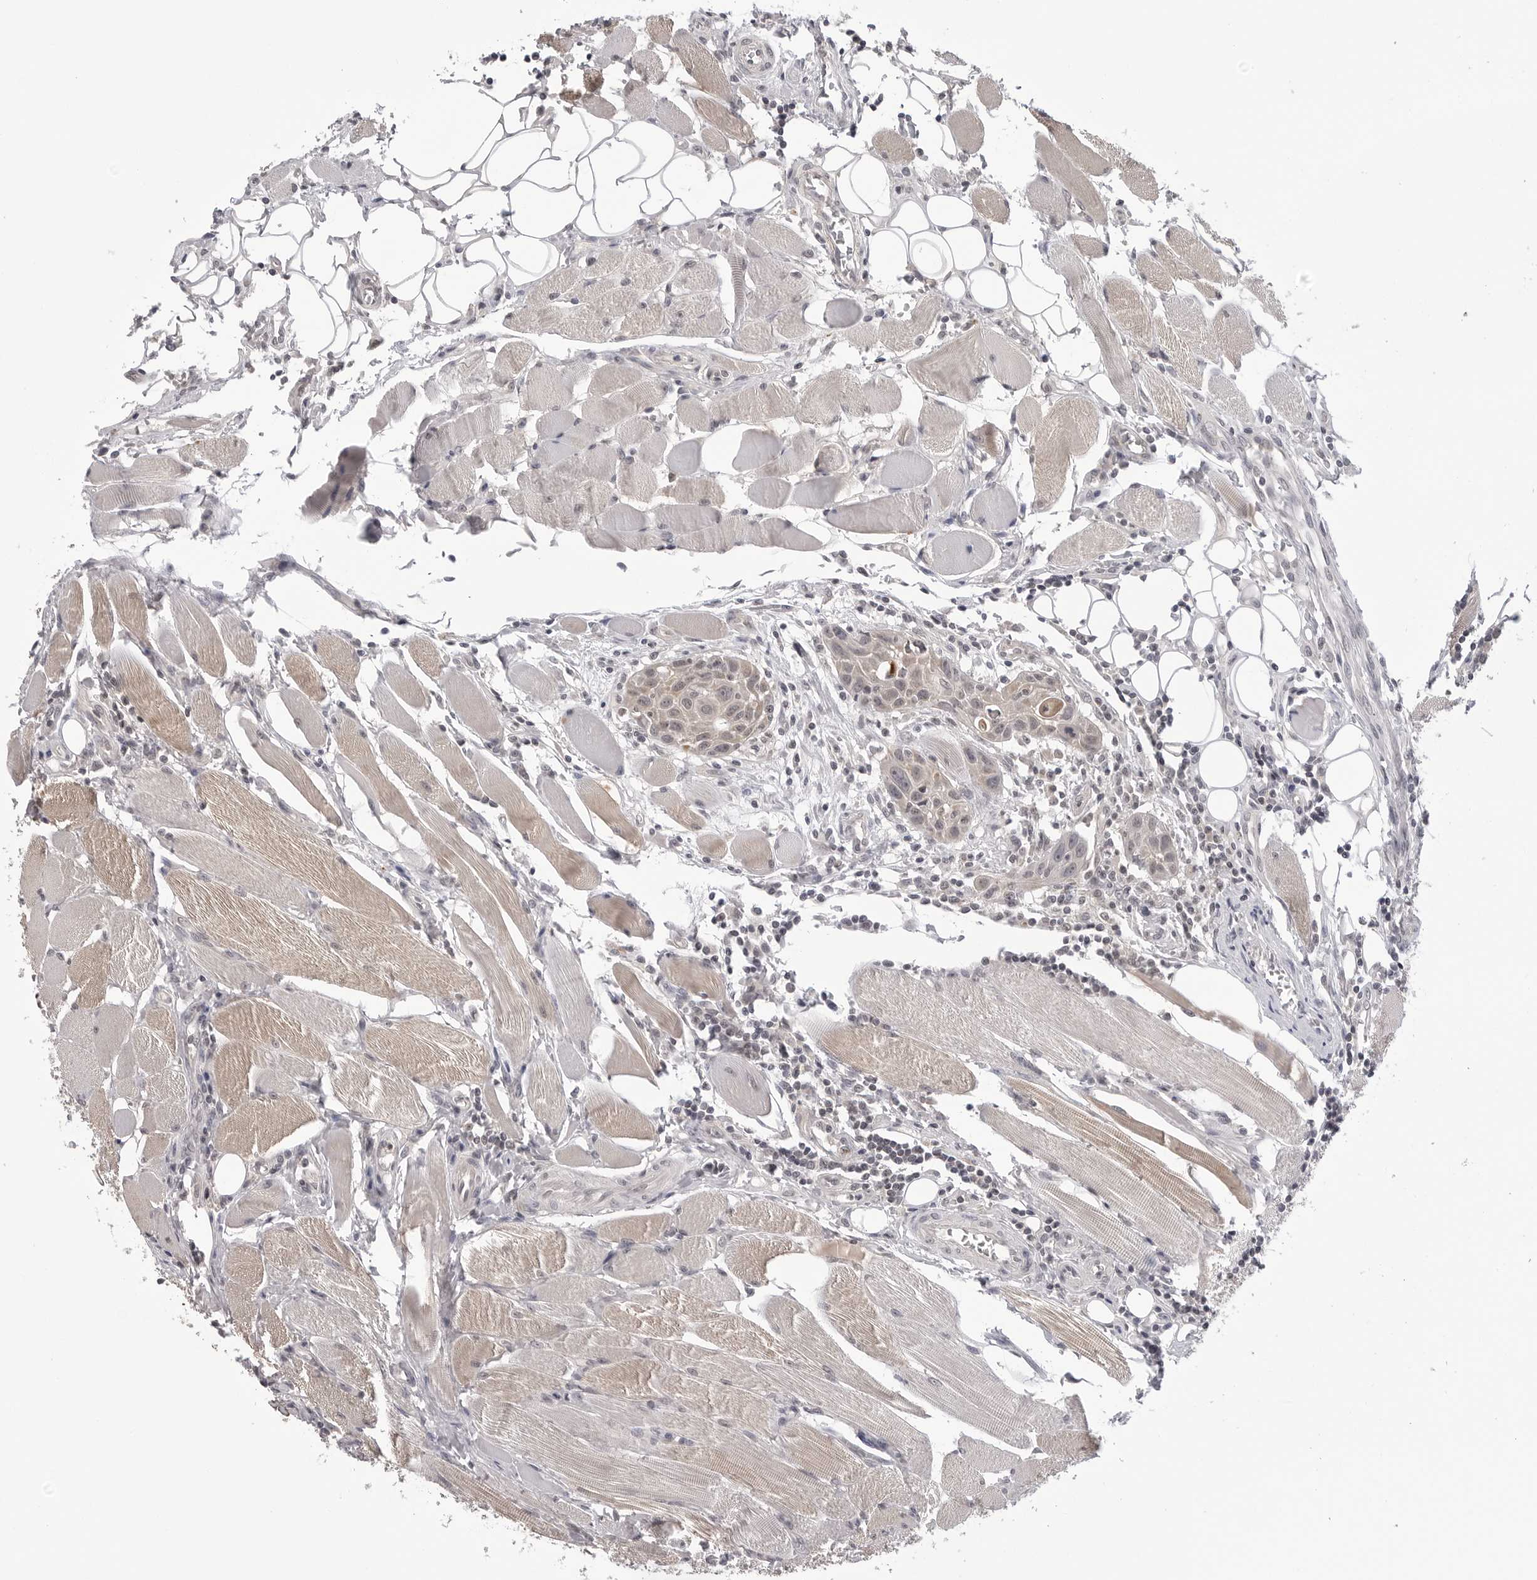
{"staining": {"intensity": "negative", "quantity": "none", "location": "none"}, "tissue": "head and neck cancer", "cell_type": "Tumor cells", "image_type": "cancer", "snomed": [{"axis": "morphology", "description": "Squamous cell carcinoma, NOS"}, {"axis": "topography", "description": "Oral tissue"}, {"axis": "topography", "description": "Head-Neck"}], "caption": "The image exhibits no staining of tumor cells in squamous cell carcinoma (head and neck).", "gene": "CDK20", "patient": {"sex": "female", "age": 50}}